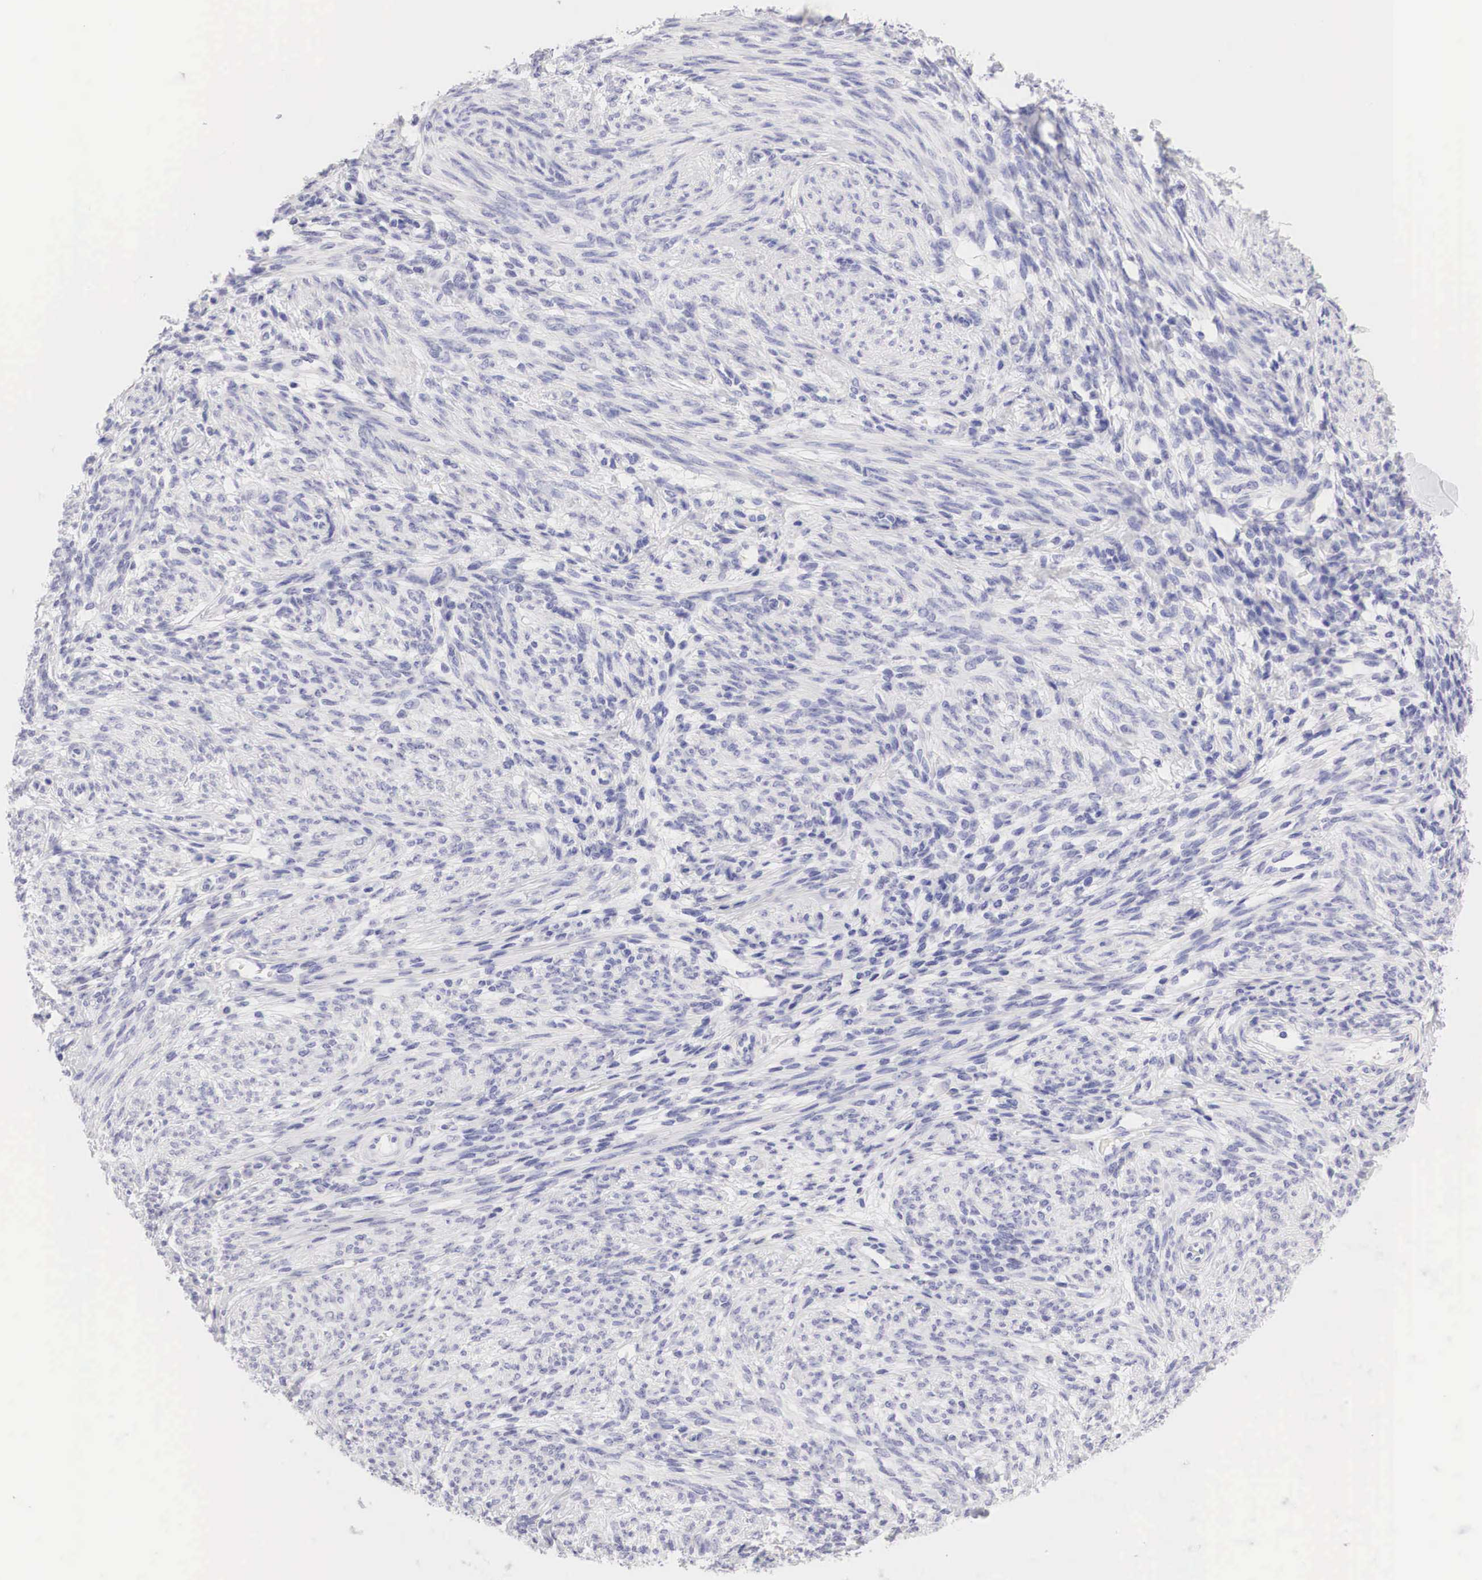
{"staining": {"intensity": "negative", "quantity": "none", "location": "none"}, "tissue": "endometrium", "cell_type": "Cells in endometrial stroma", "image_type": "normal", "snomed": [{"axis": "morphology", "description": "Normal tissue, NOS"}, {"axis": "topography", "description": "Endometrium"}], "caption": "Protein analysis of normal endometrium reveals no significant expression in cells in endometrial stroma.", "gene": "TYR", "patient": {"sex": "female", "age": 82}}